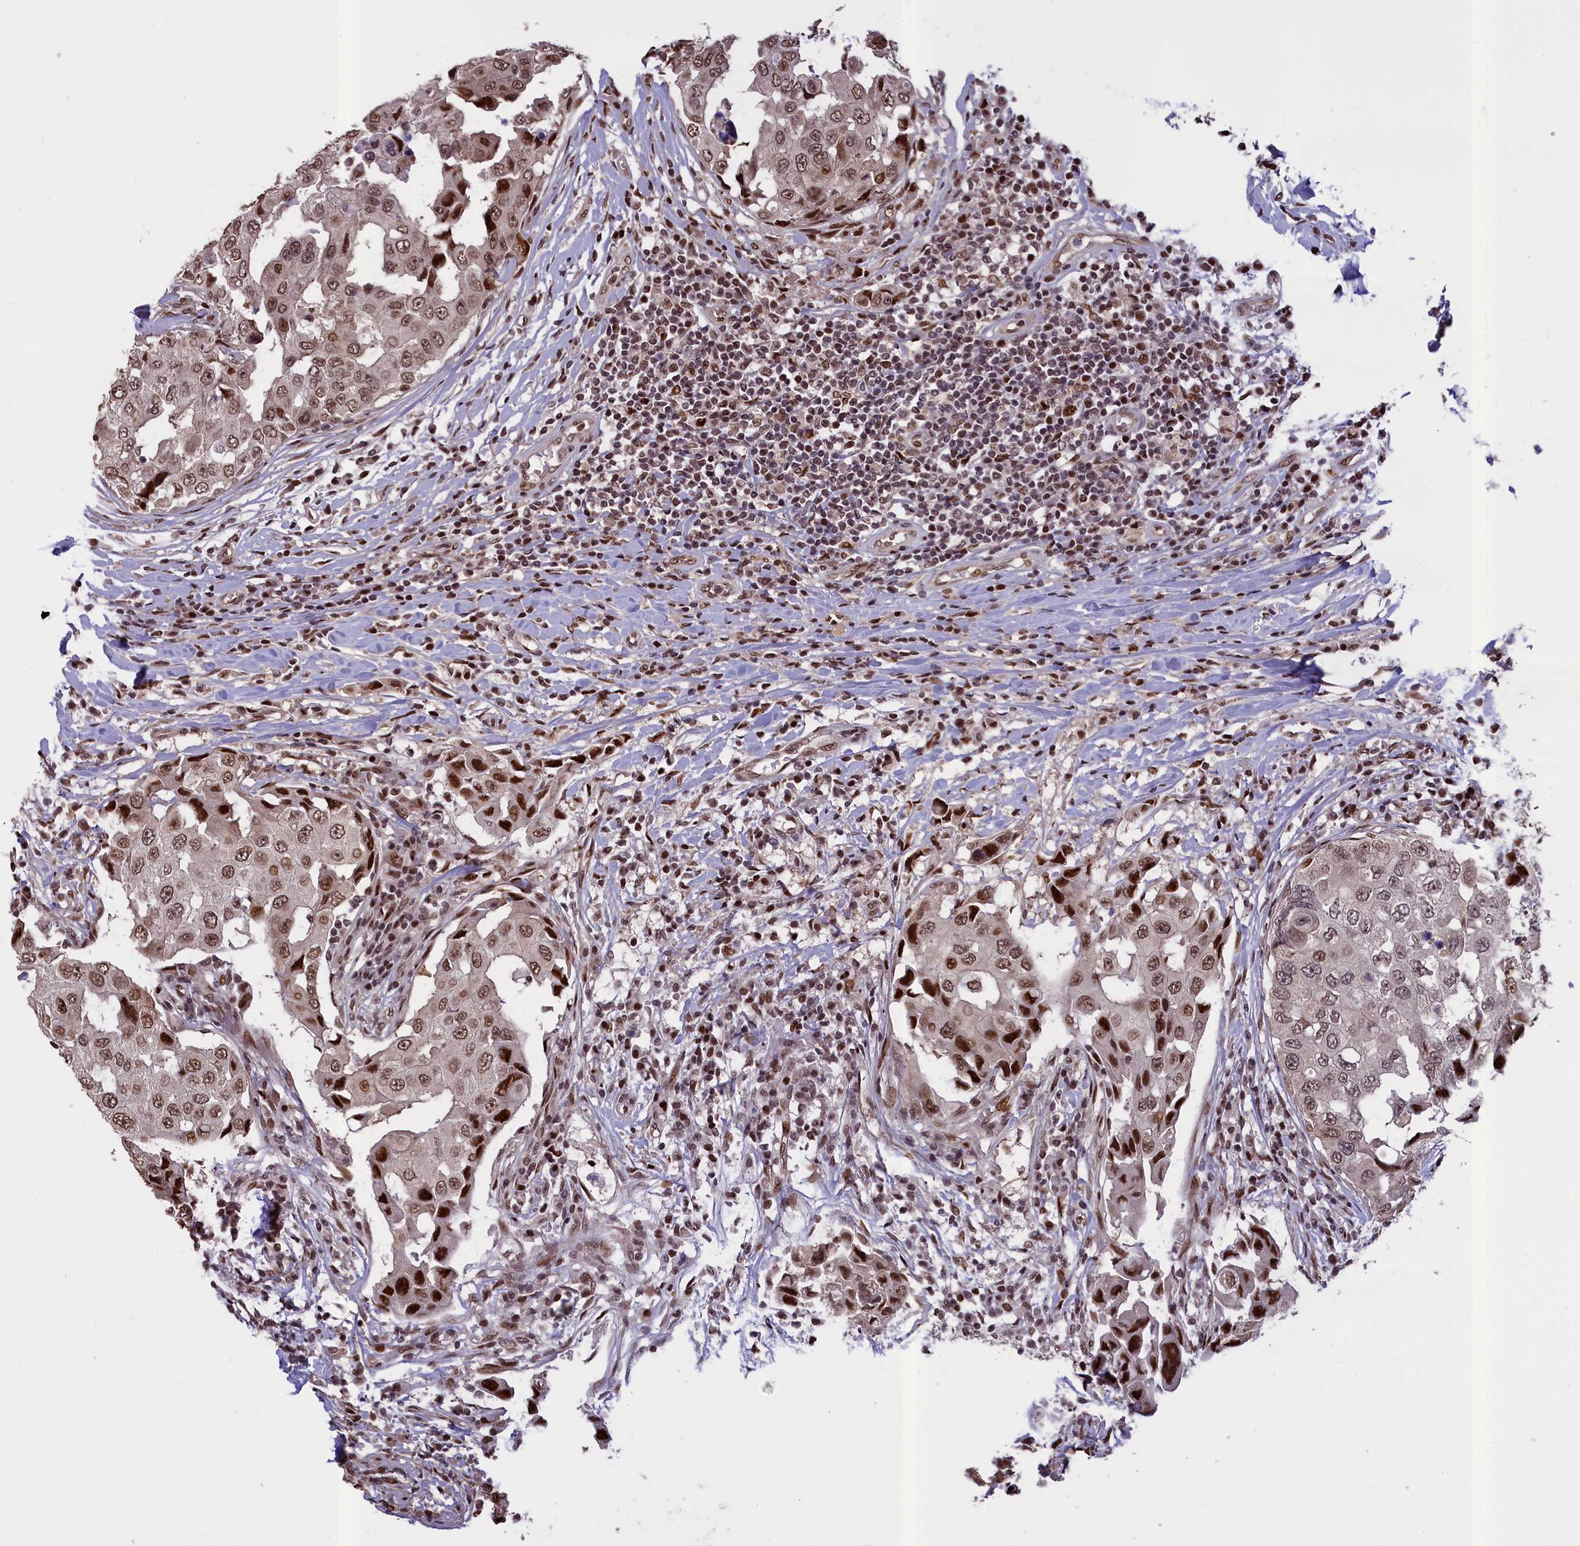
{"staining": {"intensity": "moderate", "quantity": ">75%", "location": "nuclear"}, "tissue": "breast cancer", "cell_type": "Tumor cells", "image_type": "cancer", "snomed": [{"axis": "morphology", "description": "Duct carcinoma"}, {"axis": "topography", "description": "Breast"}], "caption": "This is an image of IHC staining of breast cancer, which shows moderate staining in the nuclear of tumor cells.", "gene": "RELB", "patient": {"sex": "female", "age": 27}}